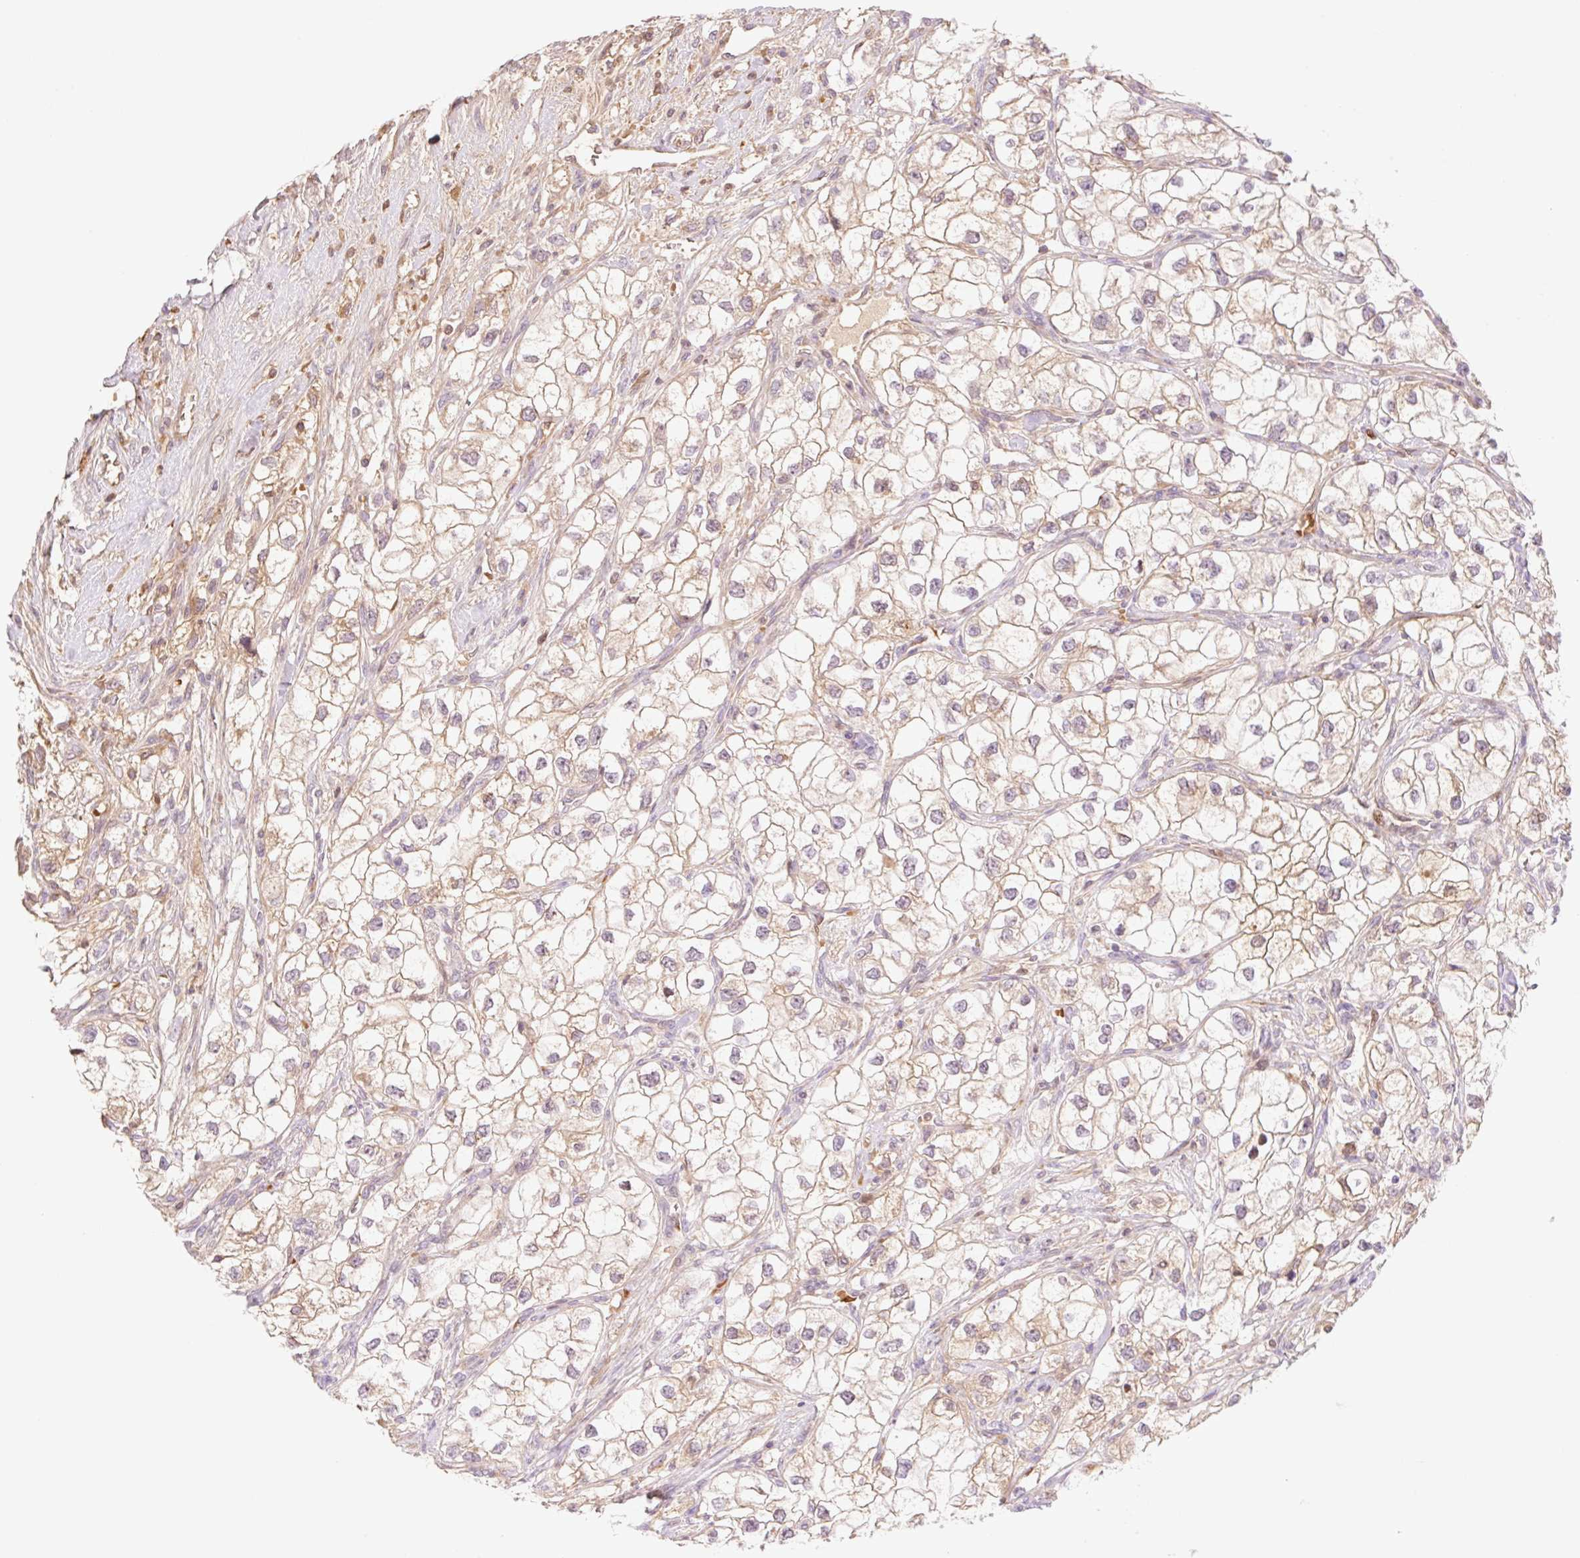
{"staining": {"intensity": "weak", "quantity": "25%-75%", "location": "cytoplasmic/membranous"}, "tissue": "renal cancer", "cell_type": "Tumor cells", "image_type": "cancer", "snomed": [{"axis": "morphology", "description": "Adenocarcinoma, NOS"}, {"axis": "topography", "description": "Kidney"}], "caption": "Protein expression analysis of human renal adenocarcinoma reveals weak cytoplasmic/membranous expression in about 25%-75% of tumor cells. (DAB IHC, brown staining for protein, blue staining for nuclei).", "gene": "HEBP1", "patient": {"sex": "male", "age": 59}}